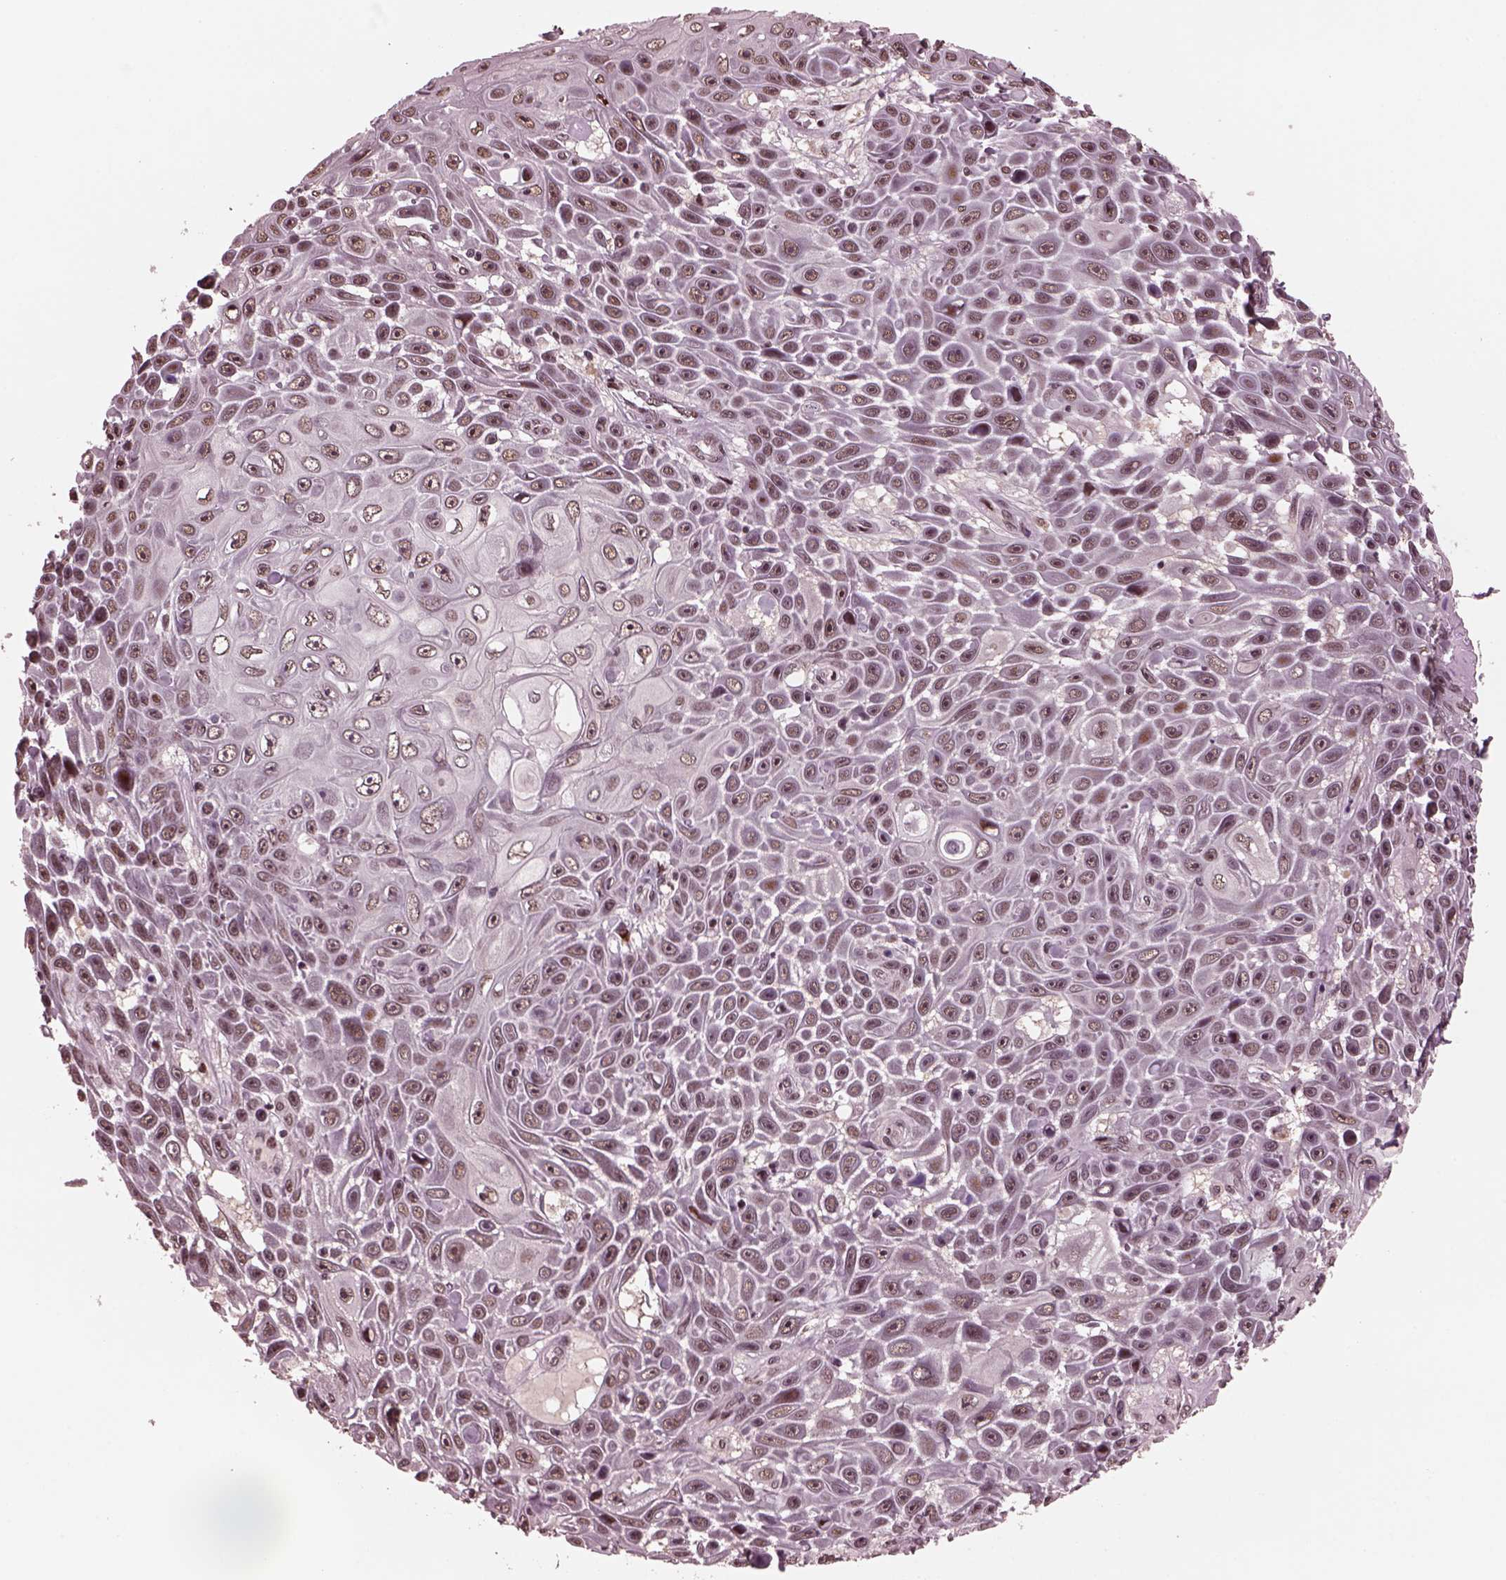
{"staining": {"intensity": "weak", "quantity": "25%-75%", "location": "nuclear"}, "tissue": "skin cancer", "cell_type": "Tumor cells", "image_type": "cancer", "snomed": [{"axis": "morphology", "description": "Squamous cell carcinoma, NOS"}, {"axis": "topography", "description": "Skin"}], "caption": "DAB (3,3'-diaminobenzidine) immunohistochemical staining of skin cancer (squamous cell carcinoma) exhibits weak nuclear protein staining in about 25%-75% of tumor cells.", "gene": "NAP1L5", "patient": {"sex": "male", "age": 82}}